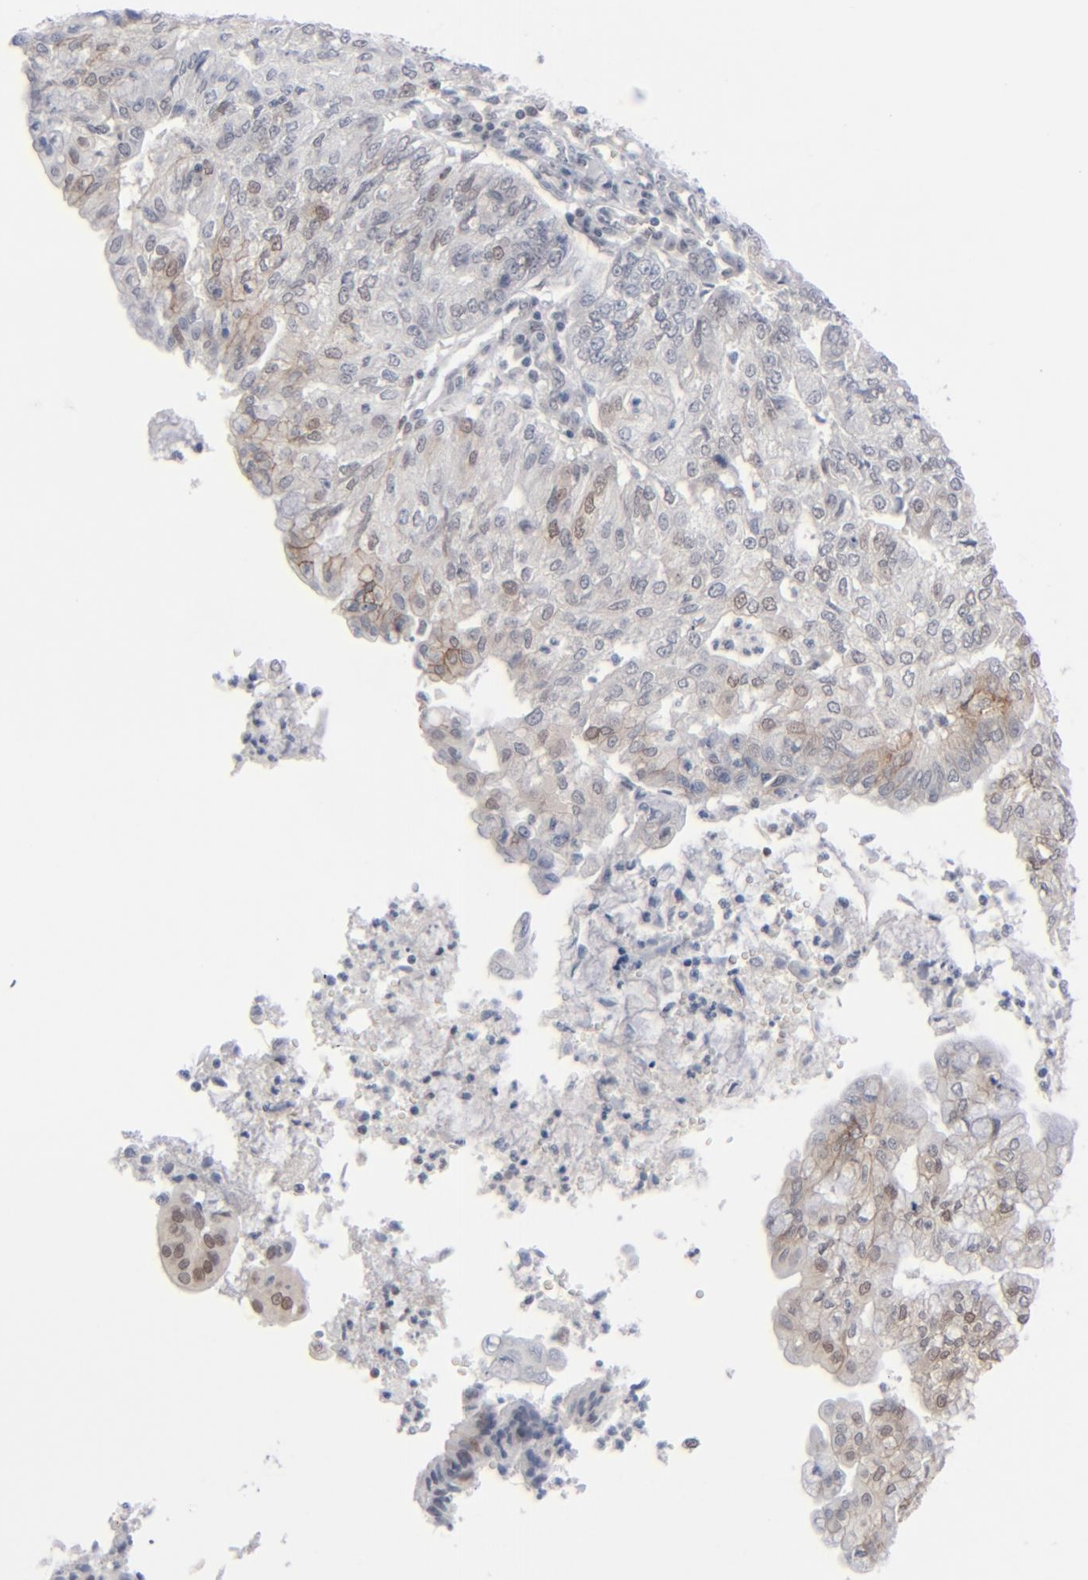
{"staining": {"intensity": "weak", "quantity": "25%-75%", "location": "nuclear"}, "tissue": "endometrial cancer", "cell_type": "Tumor cells", "image_type": "cancer", "snomed": [{"axis": "morphology", "description": "Adenocarcinoma, NOS"}, {"axis": "topography", "description": "Endometrium"}], "caption": "Endometrial cancer (adenocarcinoma) tissue displays weak nuclear expression in about 25%-75% of tumor cells, visualized by immunohistochemistry. The staining was performed using DAB (3,3'-diaminobenzidine) to visualize the protein expression in brown, while the nuclei were stained in blue with hematoxylin (Magnification: 20x).", "gene": "IRF9", "patient": {"sex": "female", "age": 59}}